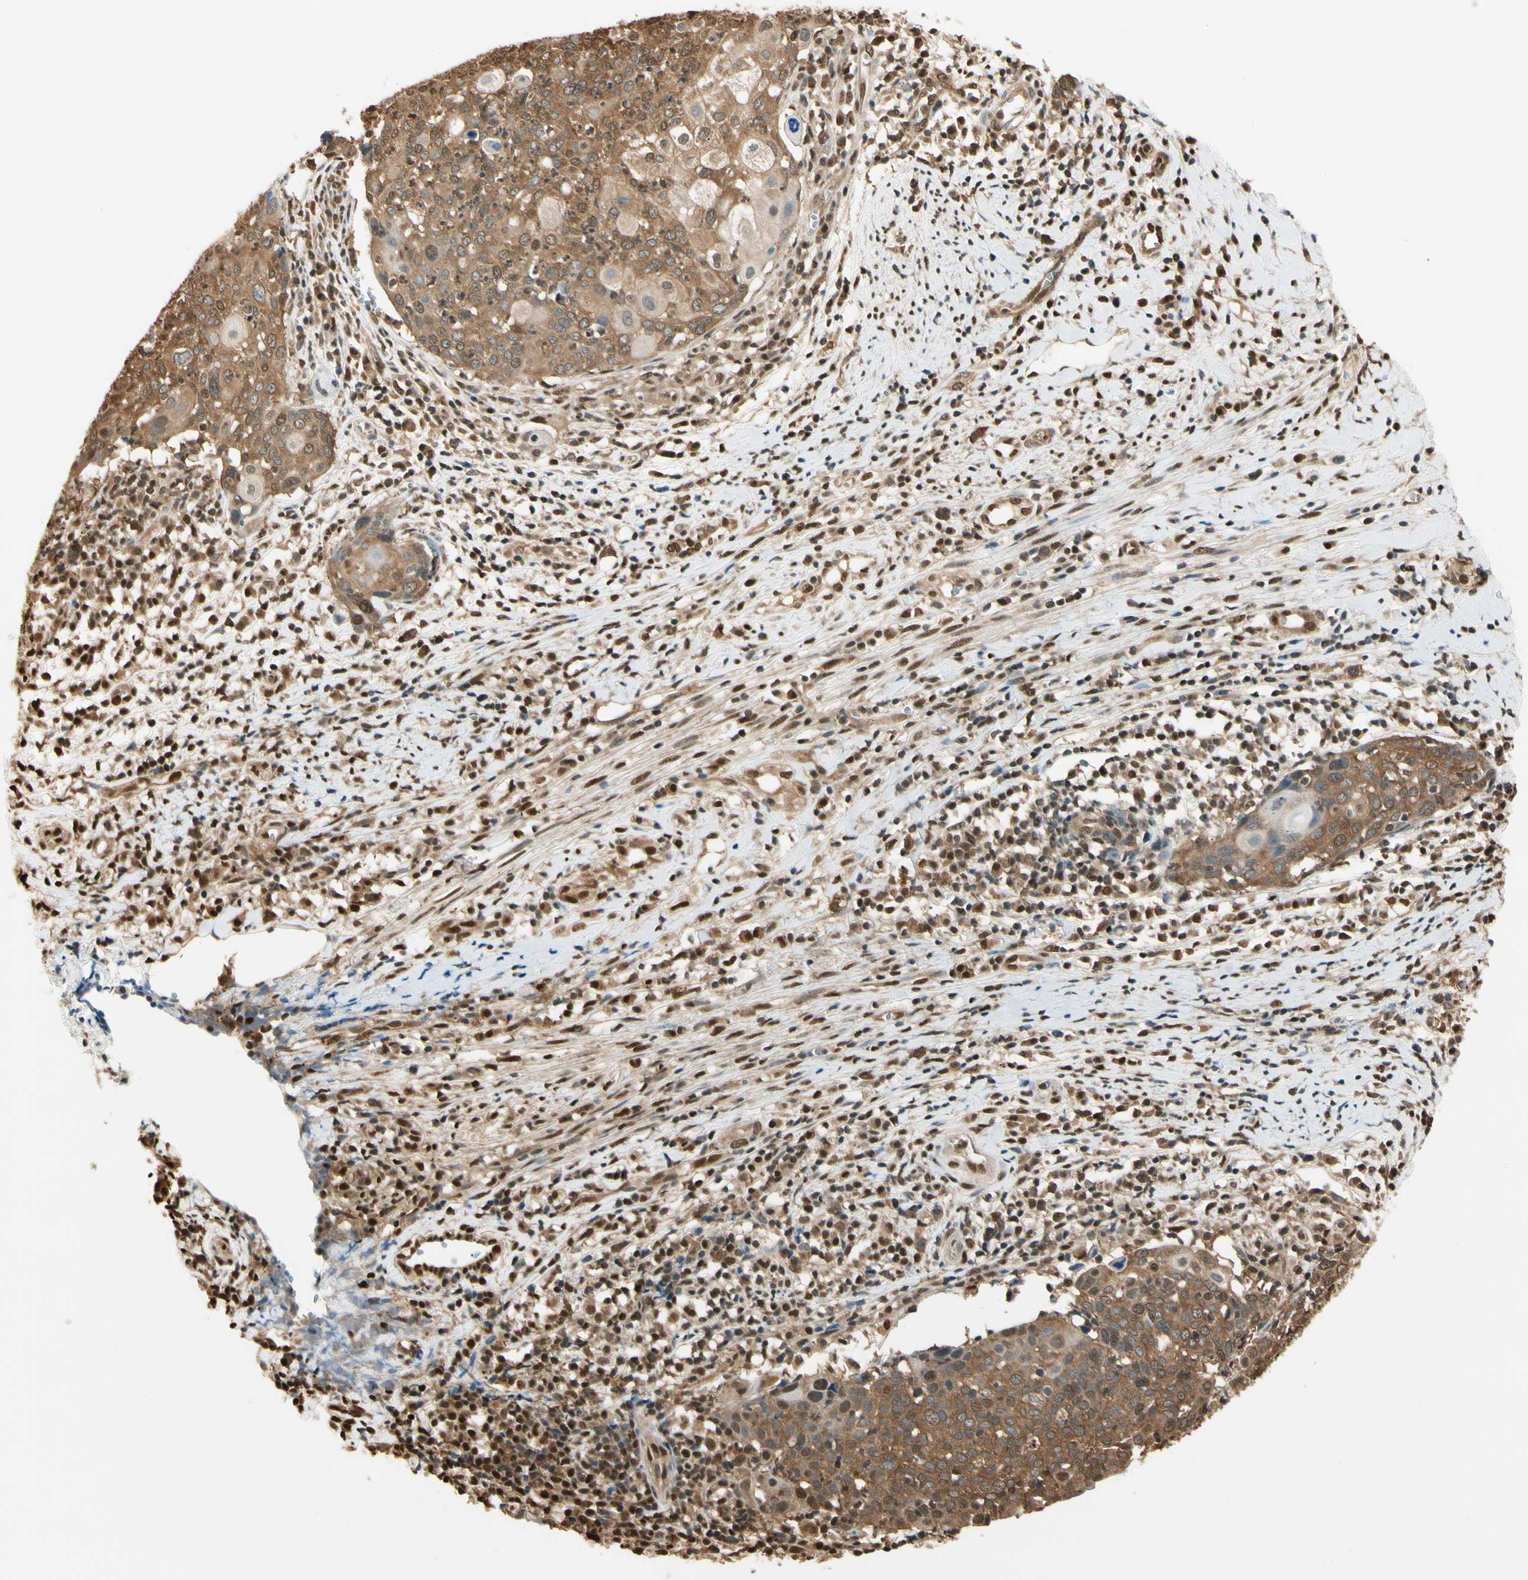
{"staining": {"intensity": "moderate", "quantity": ">75%", "location": "cytoplasmic/membranous,nuclear"}, "tissue": "cervical cancer", "cell_type": "Tumor cells", "image_type": "cancer", "snomed": [{"axis": "morphology", "description": "Squamous cell carcinoma, NOS"}, {"axis": "topography", "description": "Cervix"}], "caption": "Immunohistochemical staining of human squamous cell carcinoma (cervical) reveals medium levels of moderate cytoplasmic/membranous and nuclear protein positivity in approximately >75% of tumor cells. The staining was performed using DAB to visualize the protein expression in brown, while the nuclei were stained in blue with hematoxylin (Magnification: 20x).", "gene": "PNCK", "patient": {"sex": "female", "age": 40}}